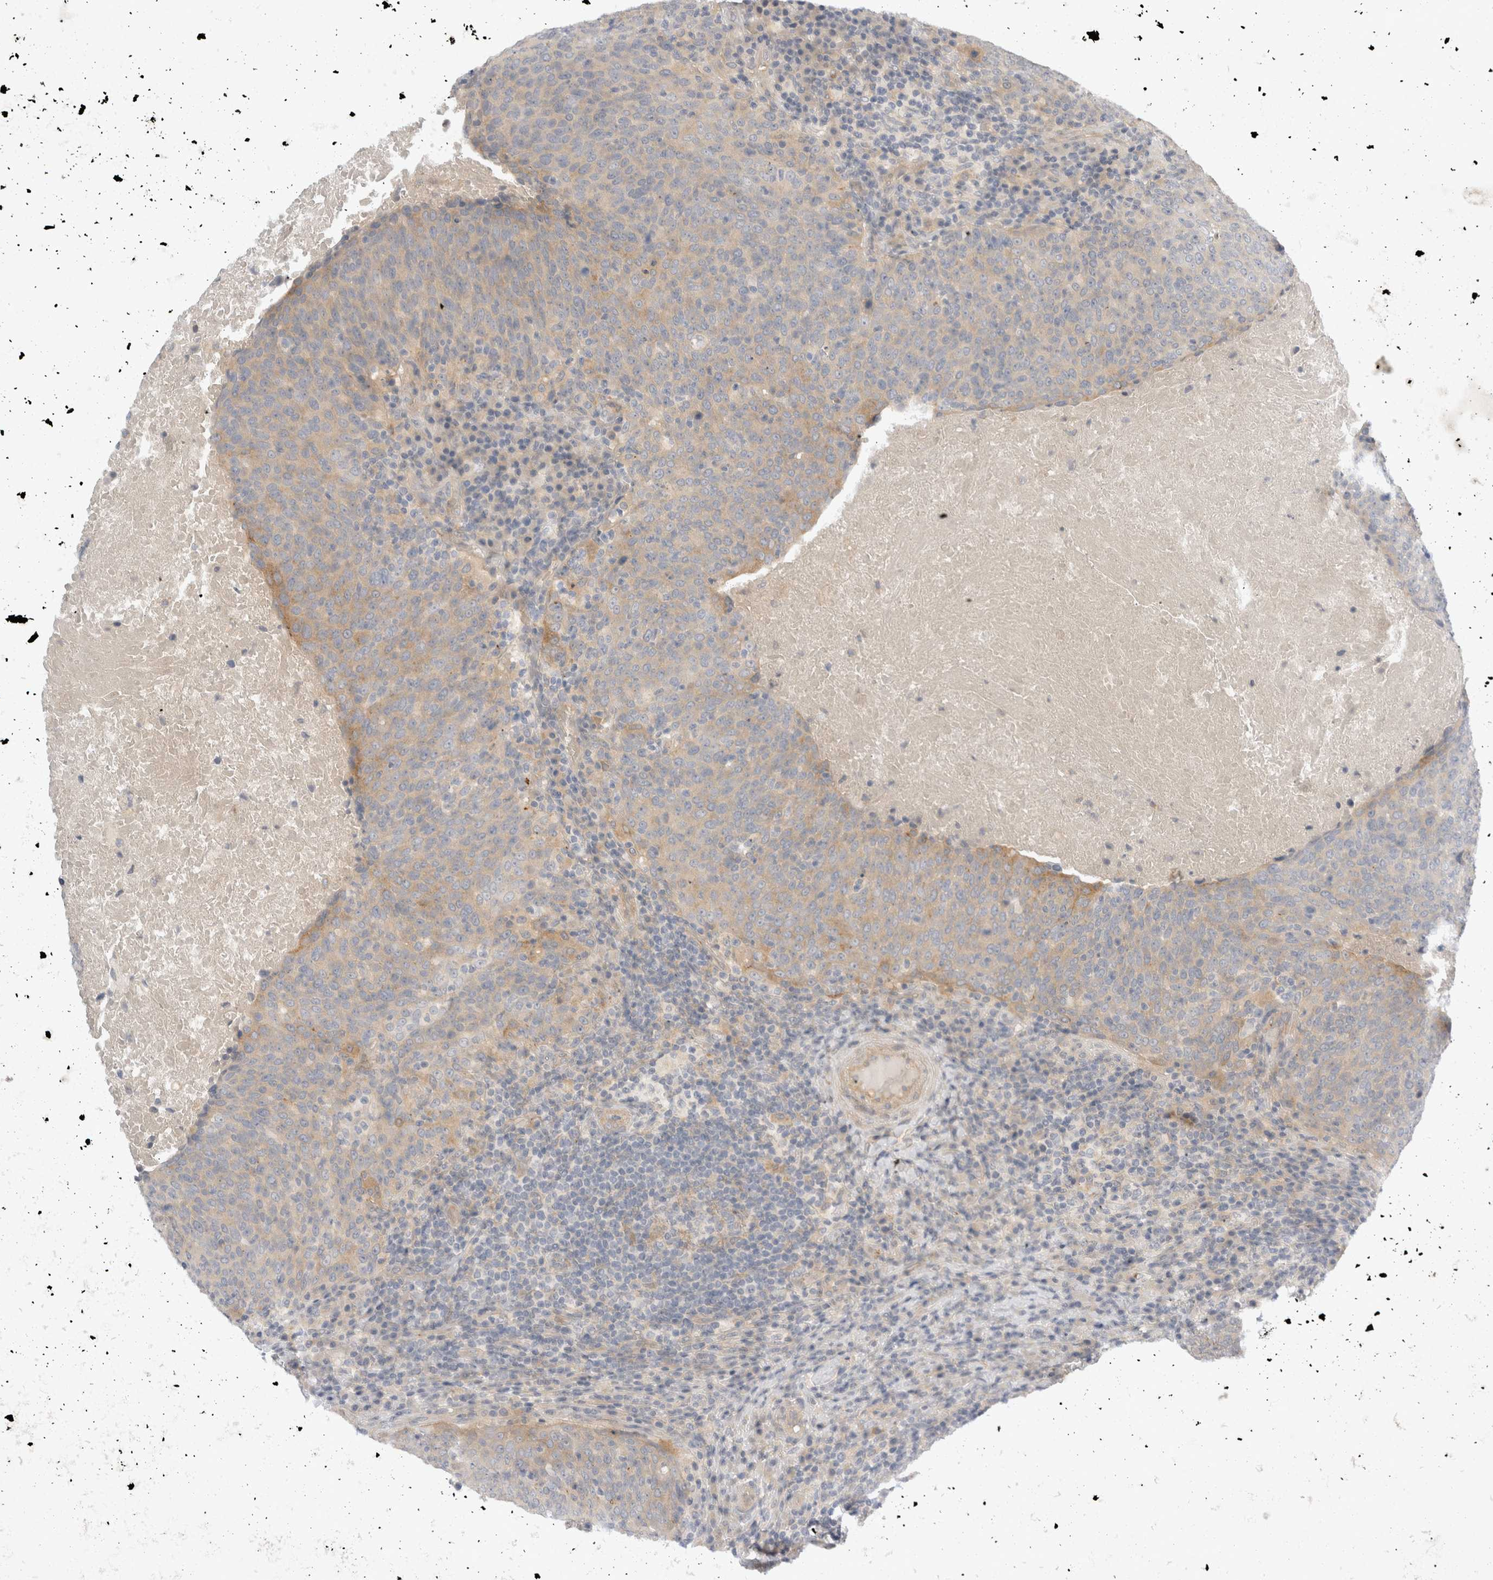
{"staining": {"intensity": "weak", "quantity": "<25%", "location": "cytoplasmic/membranous"}, "tissue": "head and neck cancer", "cell_type": "Tumor cells", "image_type": "cancer", "snomed": [{"axis": "morphology", "description": "Squamous cell carcinoma, NOS"}, {"axis": "morphology", "description": "Squamous cell carcinoma, metastatic, NOS"}, {"axis": "topography", "description": "Lymph node"}, {"axis": "topography", "description": "Head-Neck"}], "caption": "IHC histopathology image of head and neck squamous cell carcinoma stained for a protein (brown), which displays no staining in tumor cells. (Brightfield microscopy of DAB IHC at high magnification).", "gene": "TOM1L2", "patient": {"sex": "male", "age": 62}}